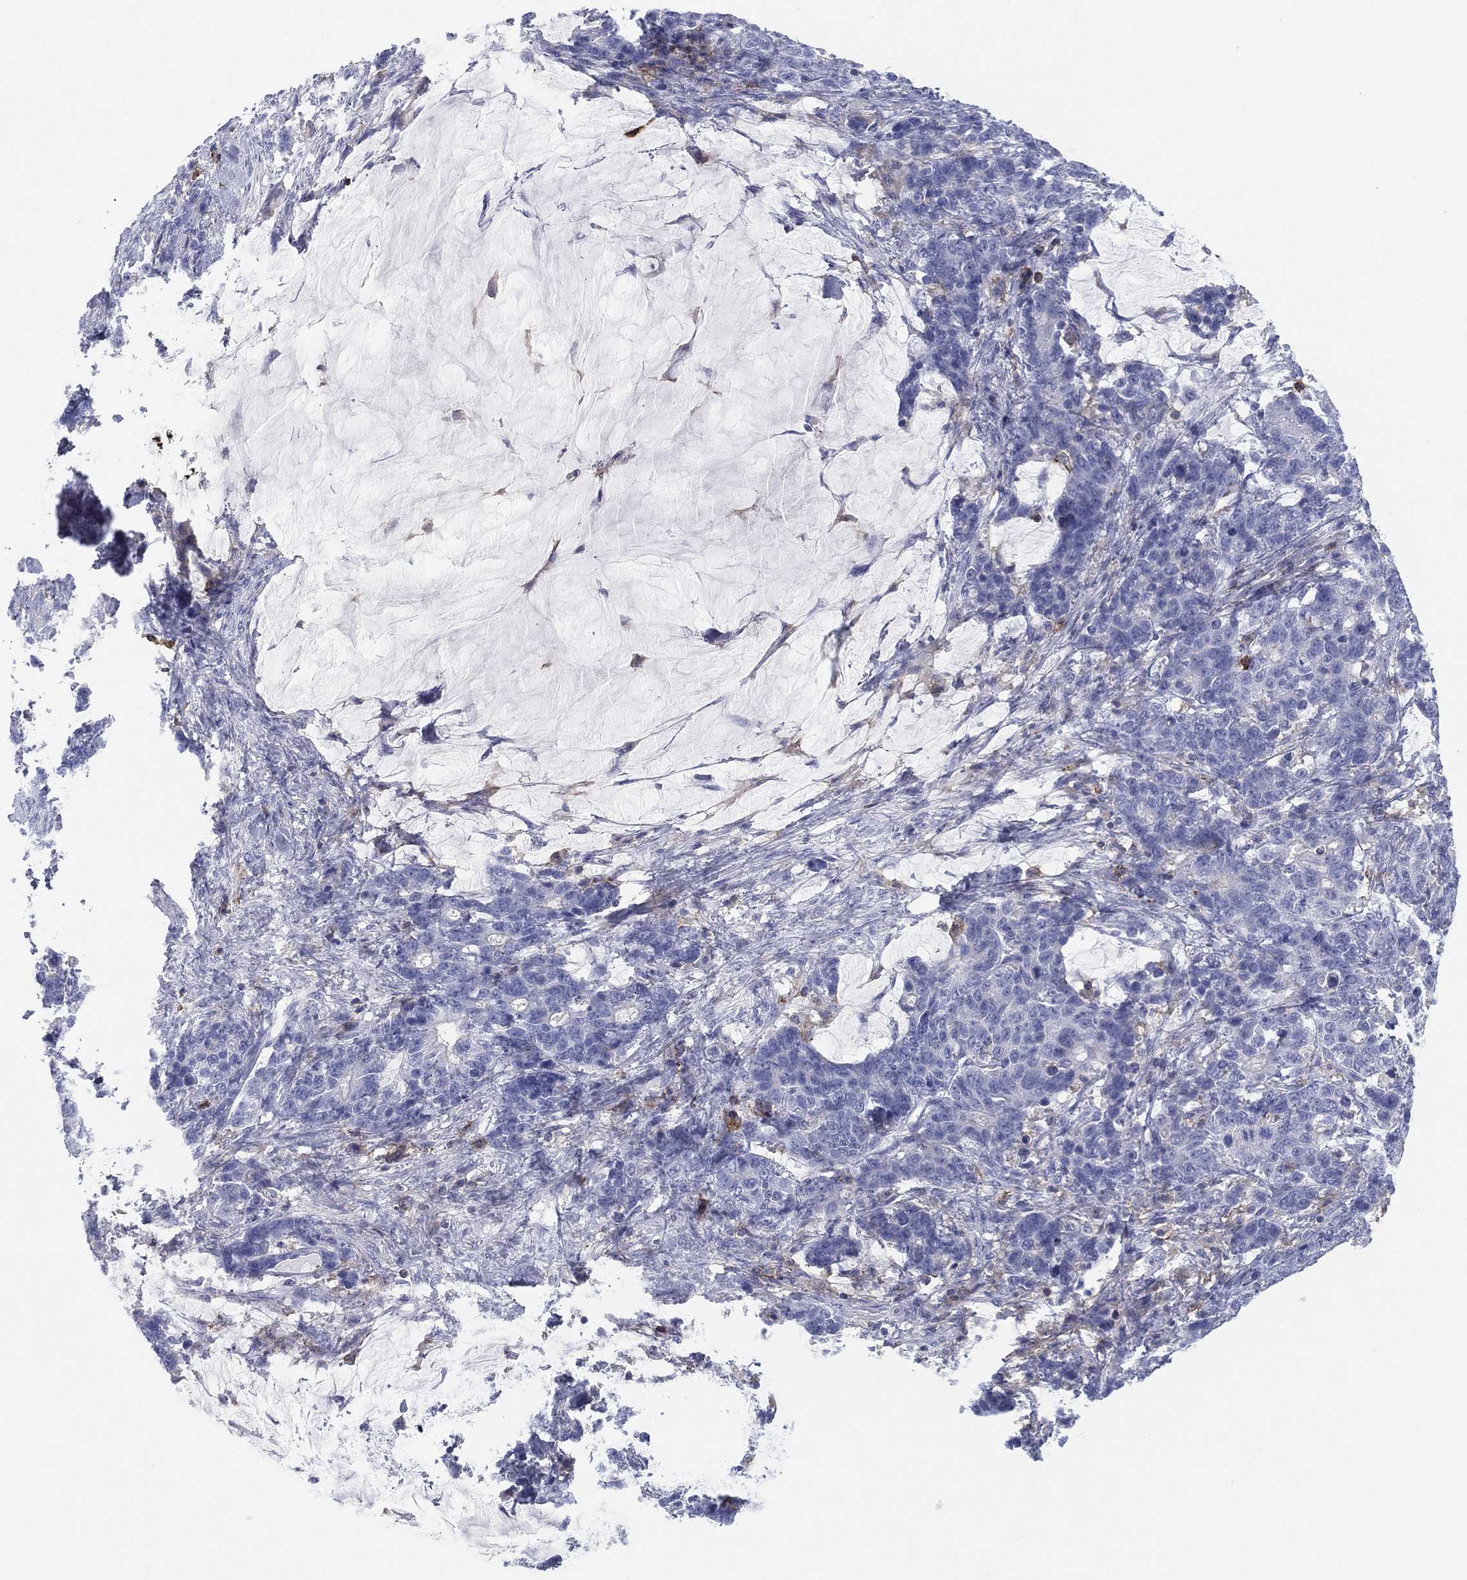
{"staining": {"intensity": "negative", "quantity": "none", "location": "none"}, "tissue": "stomach cancer", "cell_type": "Tumor cells", "image_type": "cancer", "snomed": [{"axis": "morphology", "description": "Normal tissue, NOS"}, {"axis": "morphology", "description": "Adenocarcinoma, NOS"}, {"axis": "topography", "description": "Stomach"}], "caption": "A photomicrograph of human stomach cancer is negative for staining in tumor cells.", "gene": "SELPLG", "patient": {"sex": "female", "age": 64}}